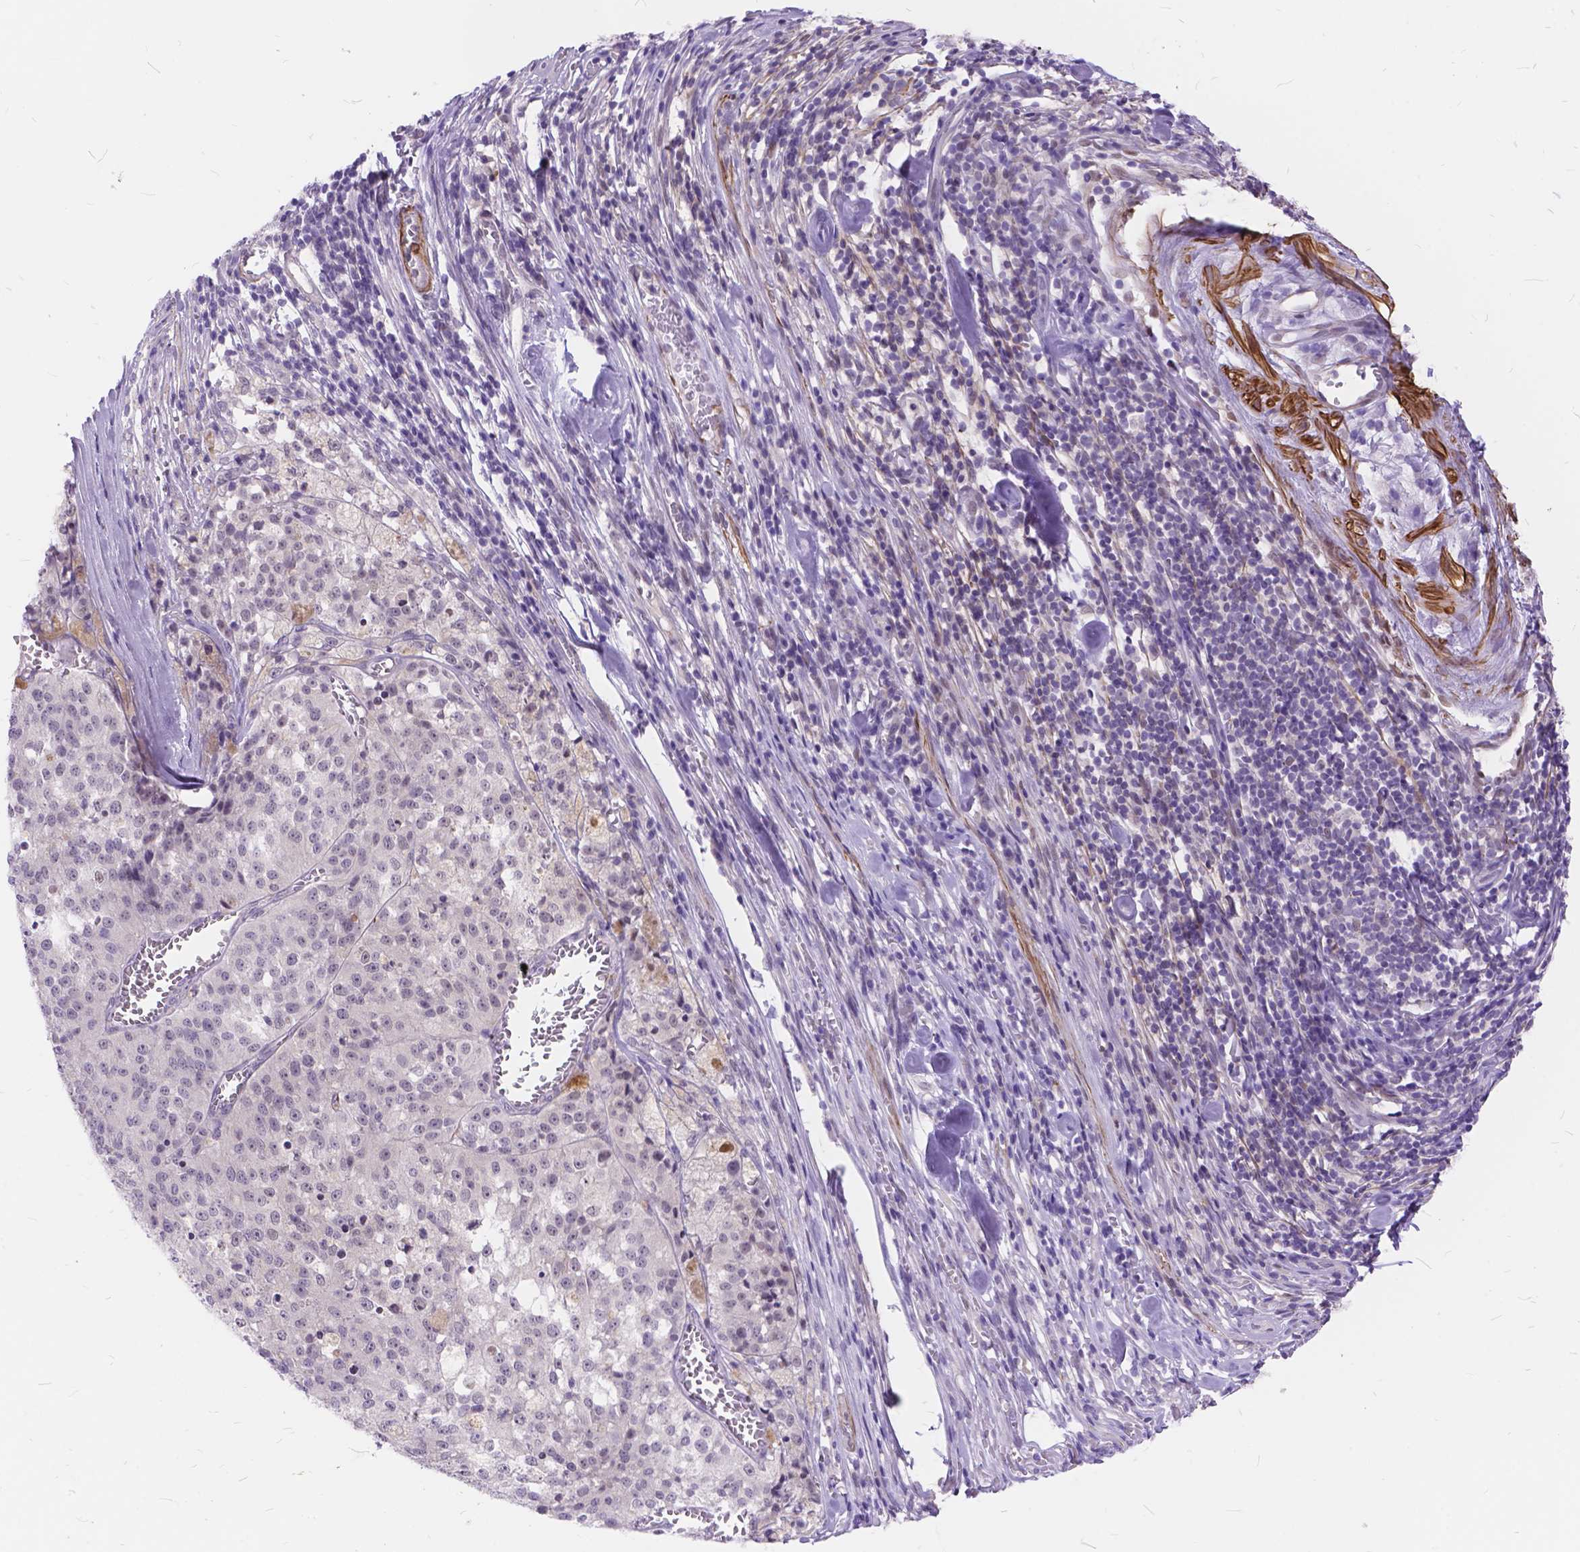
{"staining": {"intensity": "negative", "quantity": "none", "location": "none"}, "tissue": "melanoma", "cell_type": "Tumor cells", "image_type": "cancer", "snomed": [{"axis": "morphology", "description": "Malignant melanoma, Metastatic site"}, {"axis": "topography", "description": "Lymph node"}], "caption": "Tumor cells are negative for brown protein staining in malignant melanoma (metastatic site).", "gene": "MAN2C1", "patient": {"sex": "female", "age": 64}}